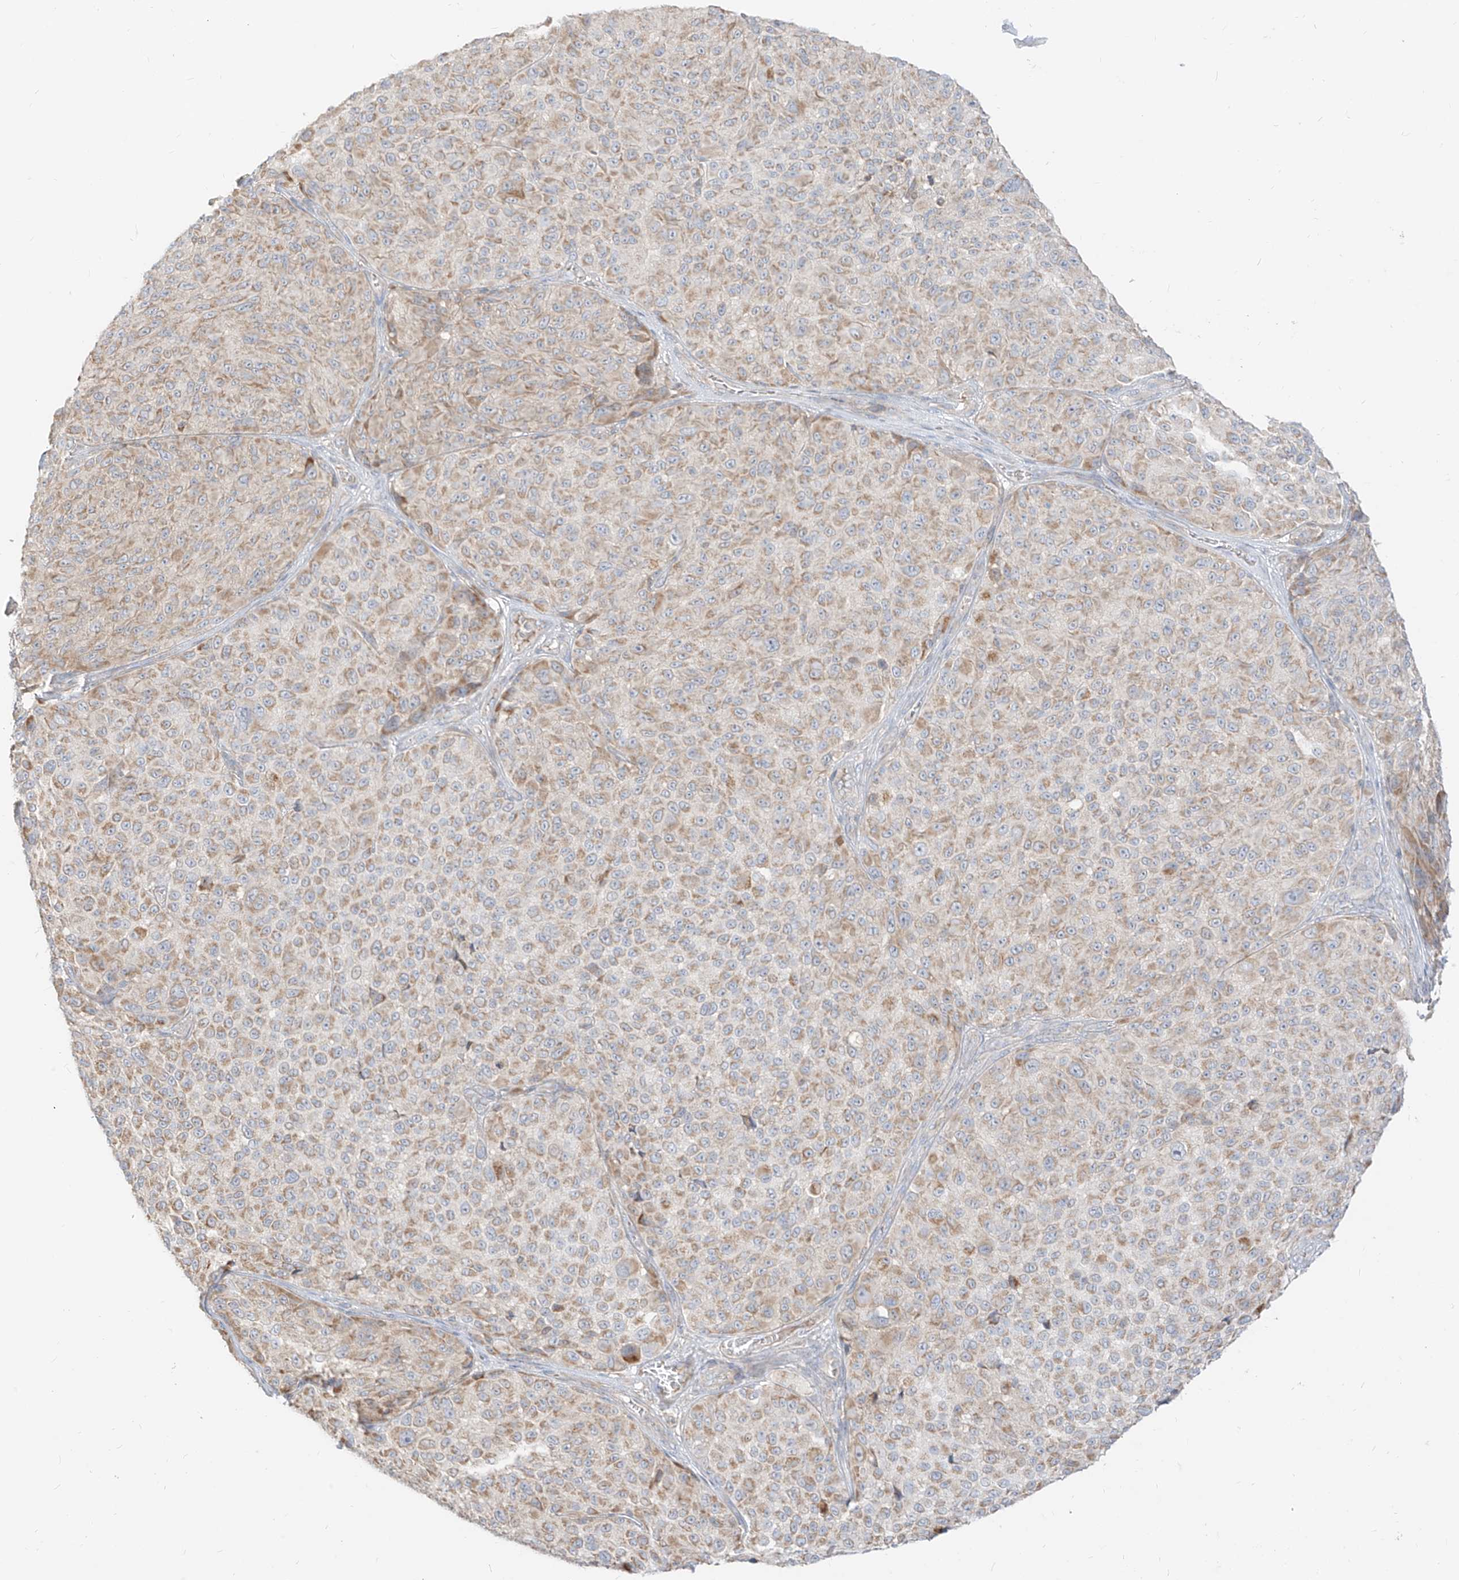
{"staining": {"intensity": "weak", "quantity": "25%-75%", "location": "cytoplasmic/membranous"}, "tissue": "melanoma", "cell_type": "Tumor cells", "image_type": "cancer", "snomed": [{"axis": "morphology", "description": "Malignant melanoma, NOS"}, {"axis": "topography", "description": "Skin"}], "caption": "Brown immunohistochemical staining in human malignant melanoma displays weak cytoplasmic/membranous positivity in about 25%-75% of tumor cells.", "gene": "ZIM3", "patient": {"sex": "male", "age": 83}}